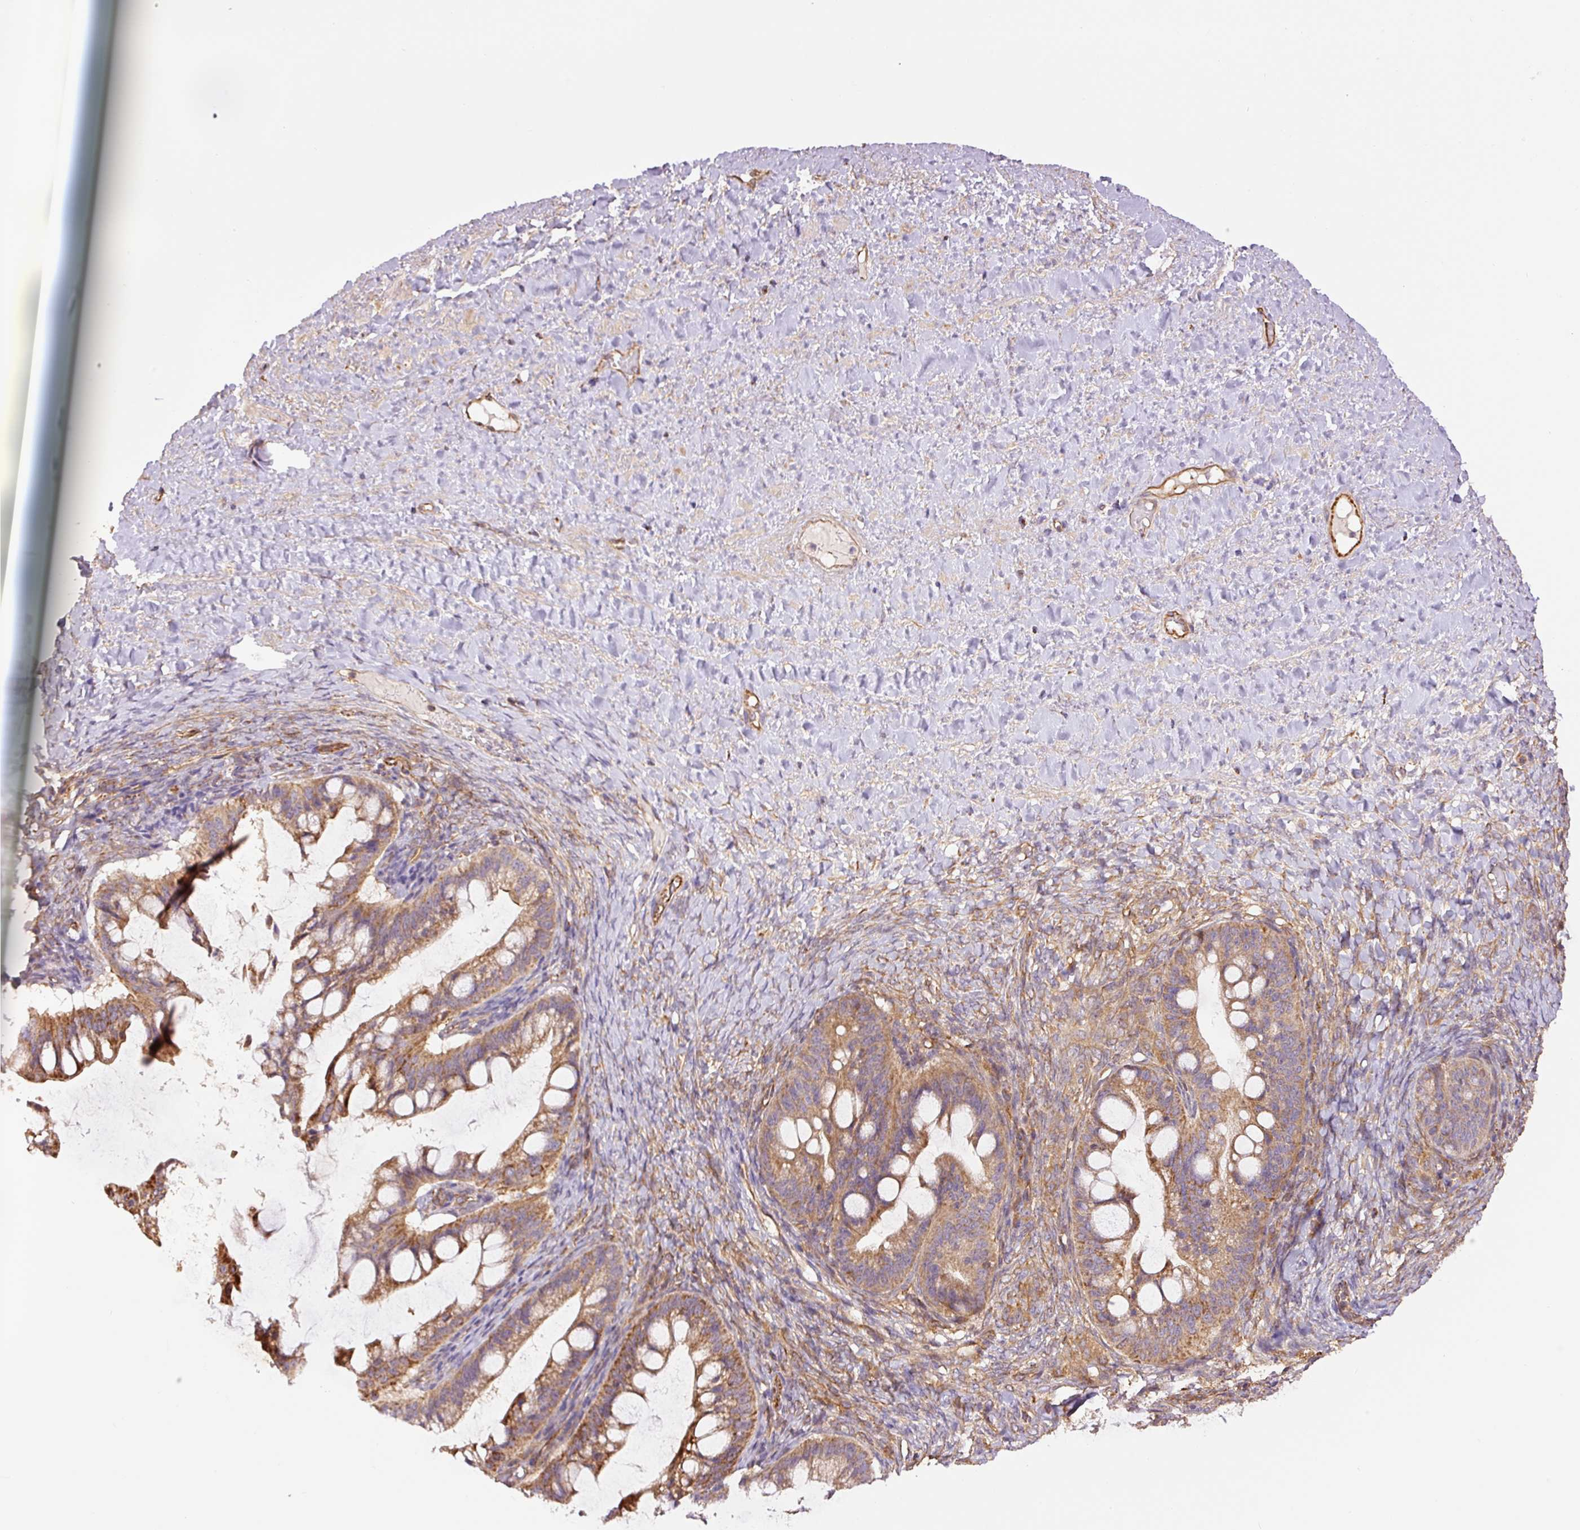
{"staining": {"intensity": "moderate", "quantity": ">75%", "location": "cytoplasmic/membranous"}, "tissue": "ovarian cancer", "cell_type": "Tumor cells", "image_type": "cancer", "snomed": [{"axis": "morphology", "description": "Cystadenocarcinoma, mucinous, NOS"}, {"axis": "topography", "description": "Ovary"}], "caption": "Protein positivity by immunohistochemistry demonstrates moderate cytoplasmic/membranous staining in about >75% of tumor cells in ovarian mucinous cystadenocarcinoma.", "gene": "PCK2", "patient": {"sex": "female", "age": 73}}